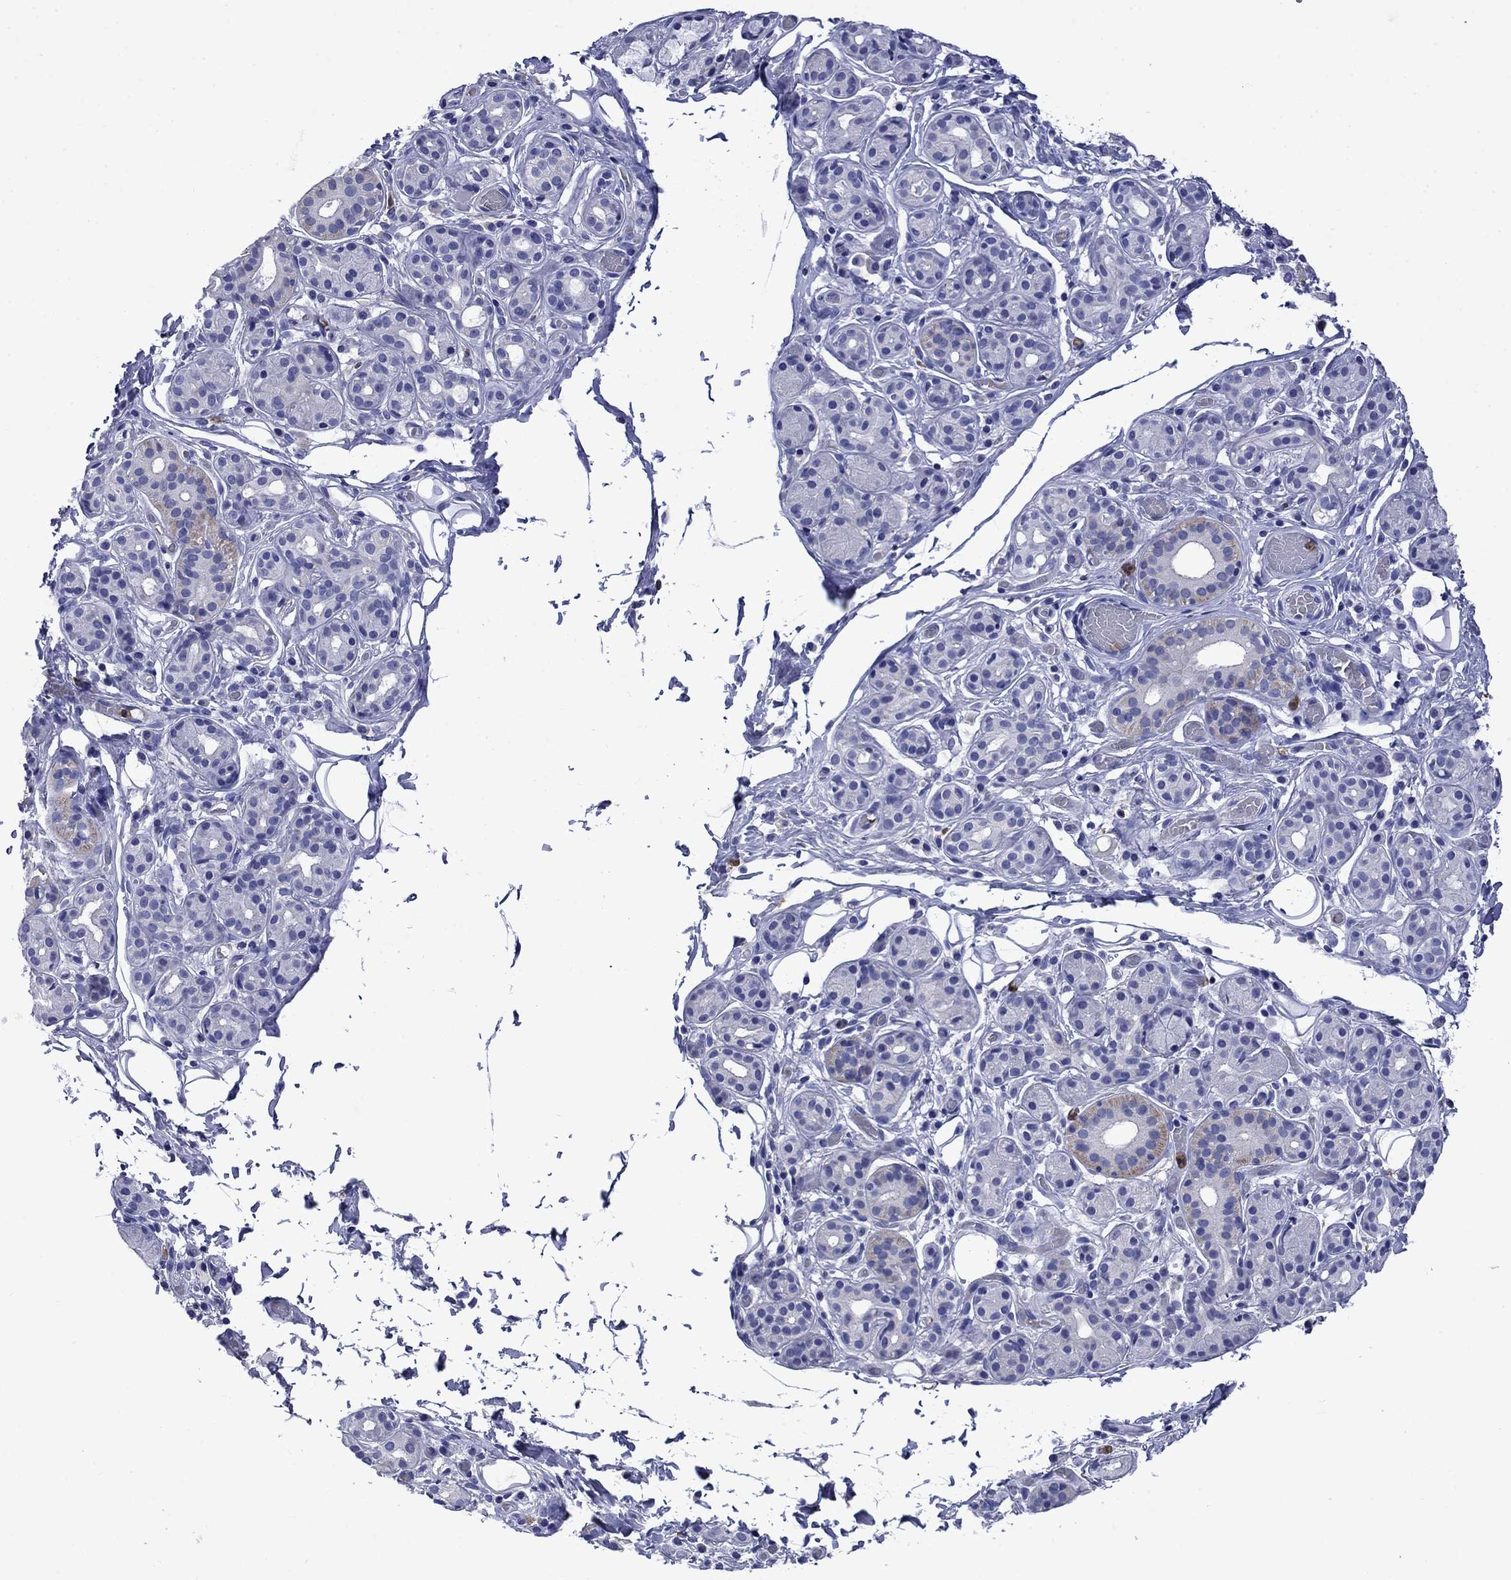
{"staining": {"intensity": "weak", "quantity": "<25%", "location": "cytoplasmic/membranous"}, "tissue": "salivary gland", "cell_type": "Glandular cells", "image_type": "normal", "snomed": [{"axis": "morphology", "description": "Normal tissue, NOS"}, {"axis": "topography", "description": "Salivary gland"}, {"axis": "topography", "description": "Peripheral nerve tissue"}], "caption": "This histopathology image is of normal salivary gland stained with immunohistochemistry (IHC) to label a protein in brown with the nuclei are counter-stained blue. There is no positivity in glandular cells. (DAB (3,3'-diaminobenzidine) immunohistochemistry visualized using brightfield microscopy, high magnification).", "gene": "TFR2", "patient": {"sex": "male", "age": 71}}